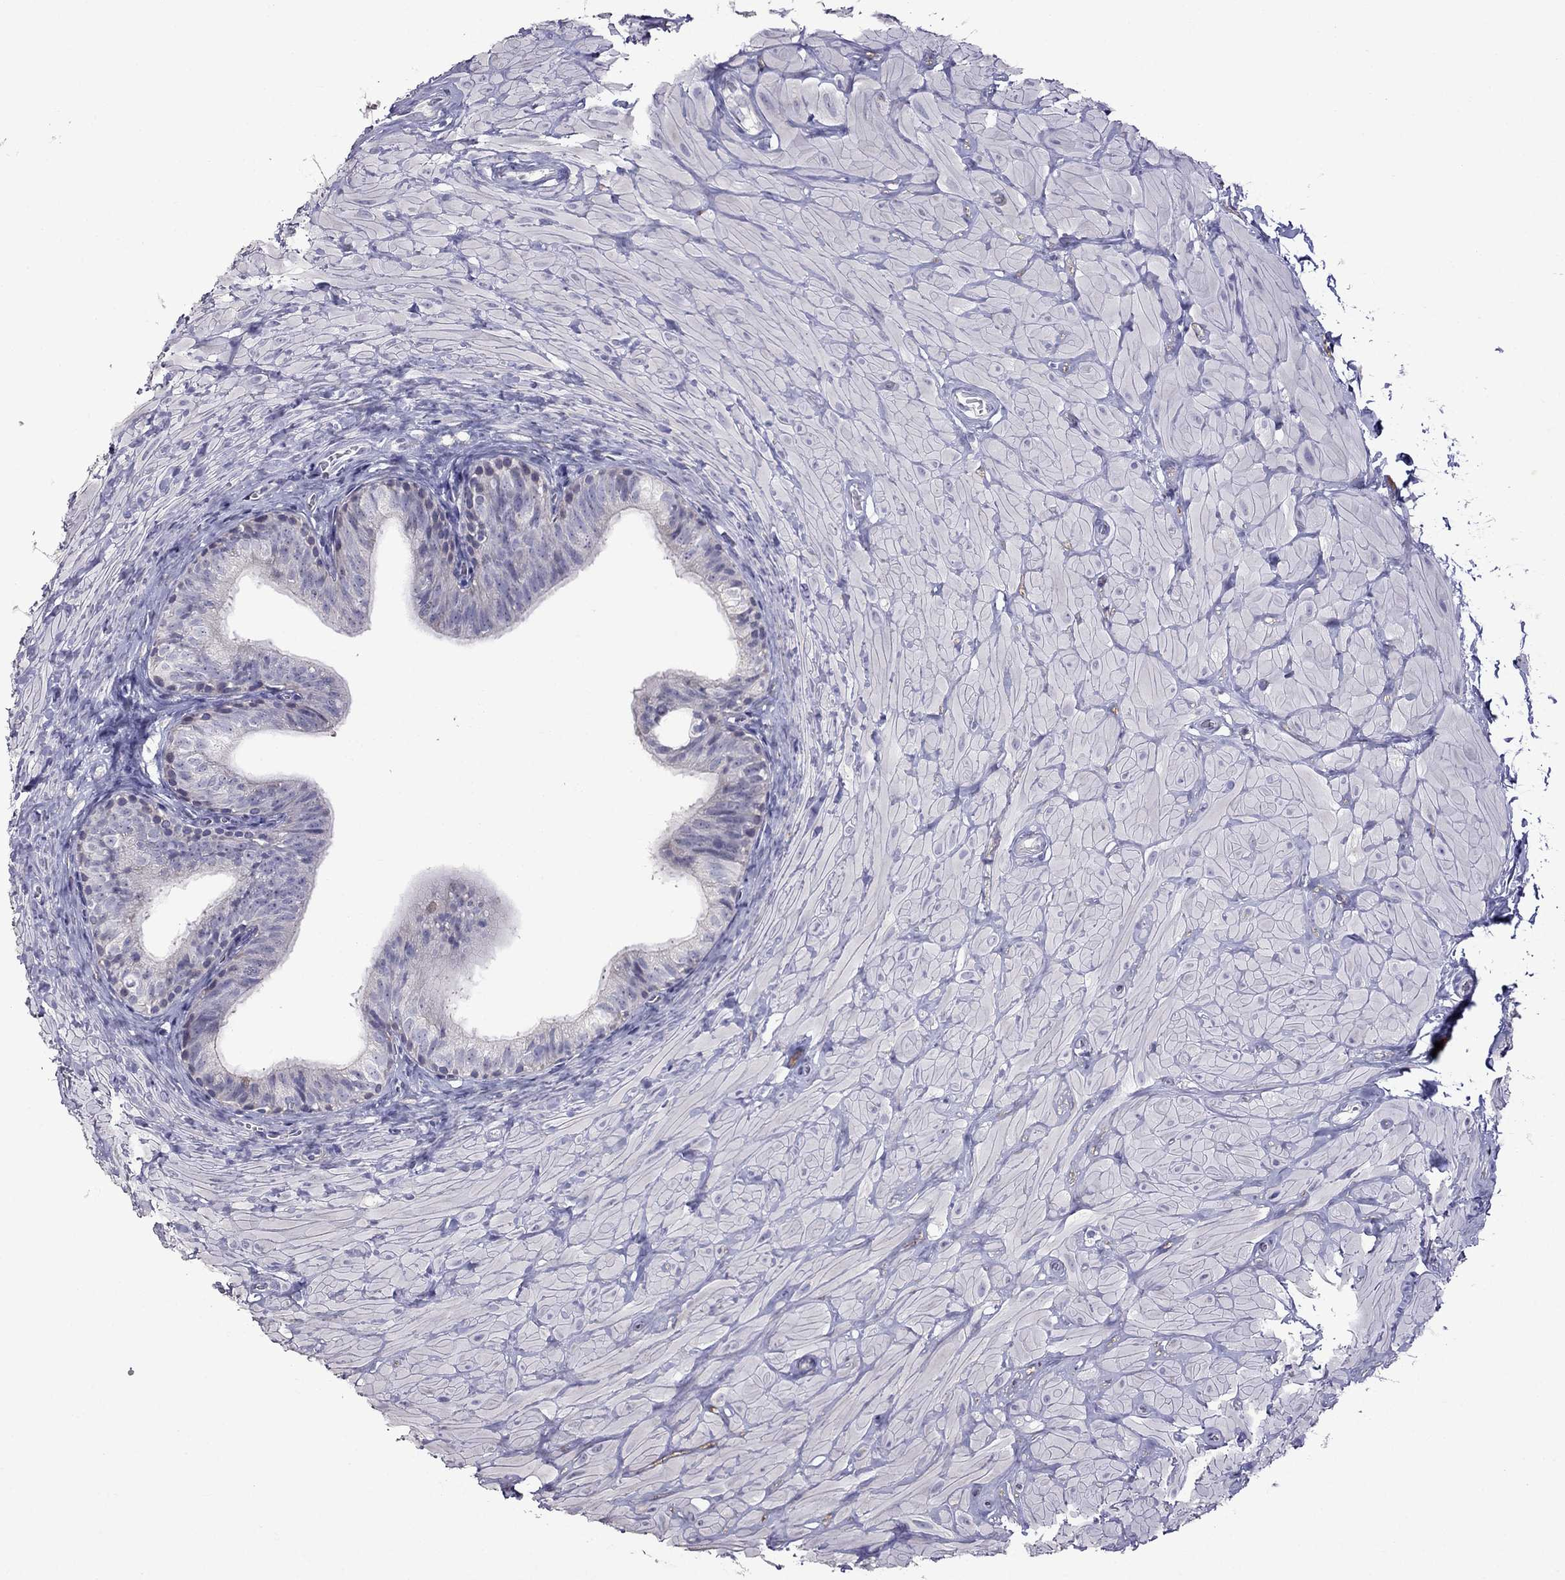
{"staining": {"intensity": "negative", "quantity": "none", "location": "none"}, "tissue": "epididymis", "cell_type": "Glandular cells", "image_type": "normal", "snomed": [{"axis": "morphology", "description": "Normal tissue, NOS"}, {"axis": "topography", "description": "Epididymis"}, {"axis": "topography", "description": "Vas deferens"}], "caption": "Immunohistochemistry micrograph of benign epididymis: human epididymis stained with DAB displays no significant protein expression in glandular cells.", "gene": "AK5", "patient": {"sex": "male", "age": 23}}